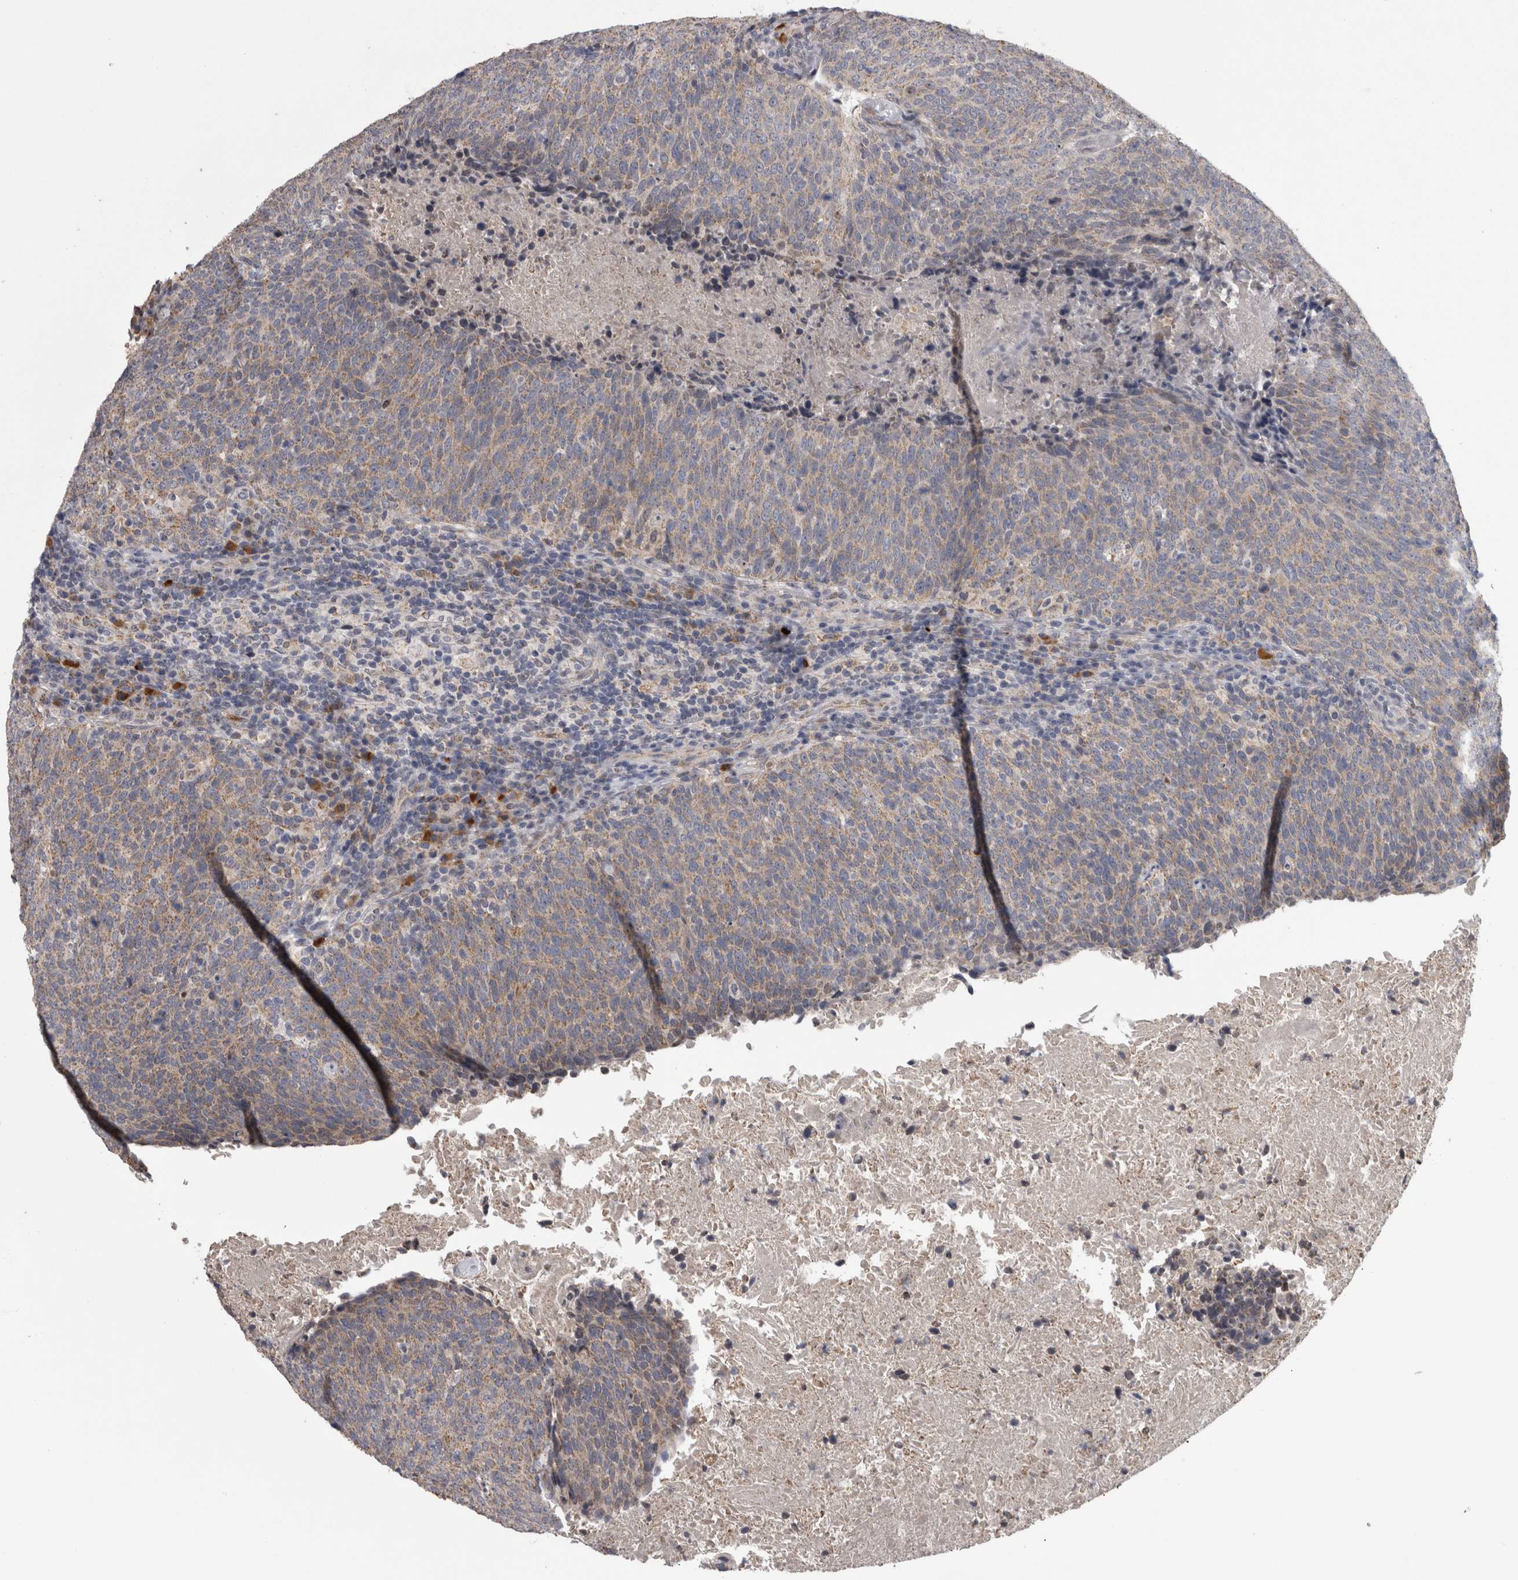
{"staining": {"intensity": "weak", "quantity": ">75%", "location": "cytoplasmic/membranous"}, "tissue": "head and neck cancer", "cell_type": "Tumor cells", "image_type": "cancer", "snomed": [{"axis": "morphology", "description": "Squamous cell carcinoma, NOS"}, {"axis": "morphology", "description": "Squamous cell carcinoma, metastatic, NOS"}, {"axis": "topography", "description": "Lymph node"}, {"axis": "topography", "description": "Head-Neck"}], "caption": "This is an image of IHC staining of metastatic squamous cell carcinoma (head and neck), which shows weak staining in the cytoplasmic/membranous of tumor cells.", "gene": "DBT", "patient": {"sex": "male", "age": 62}}